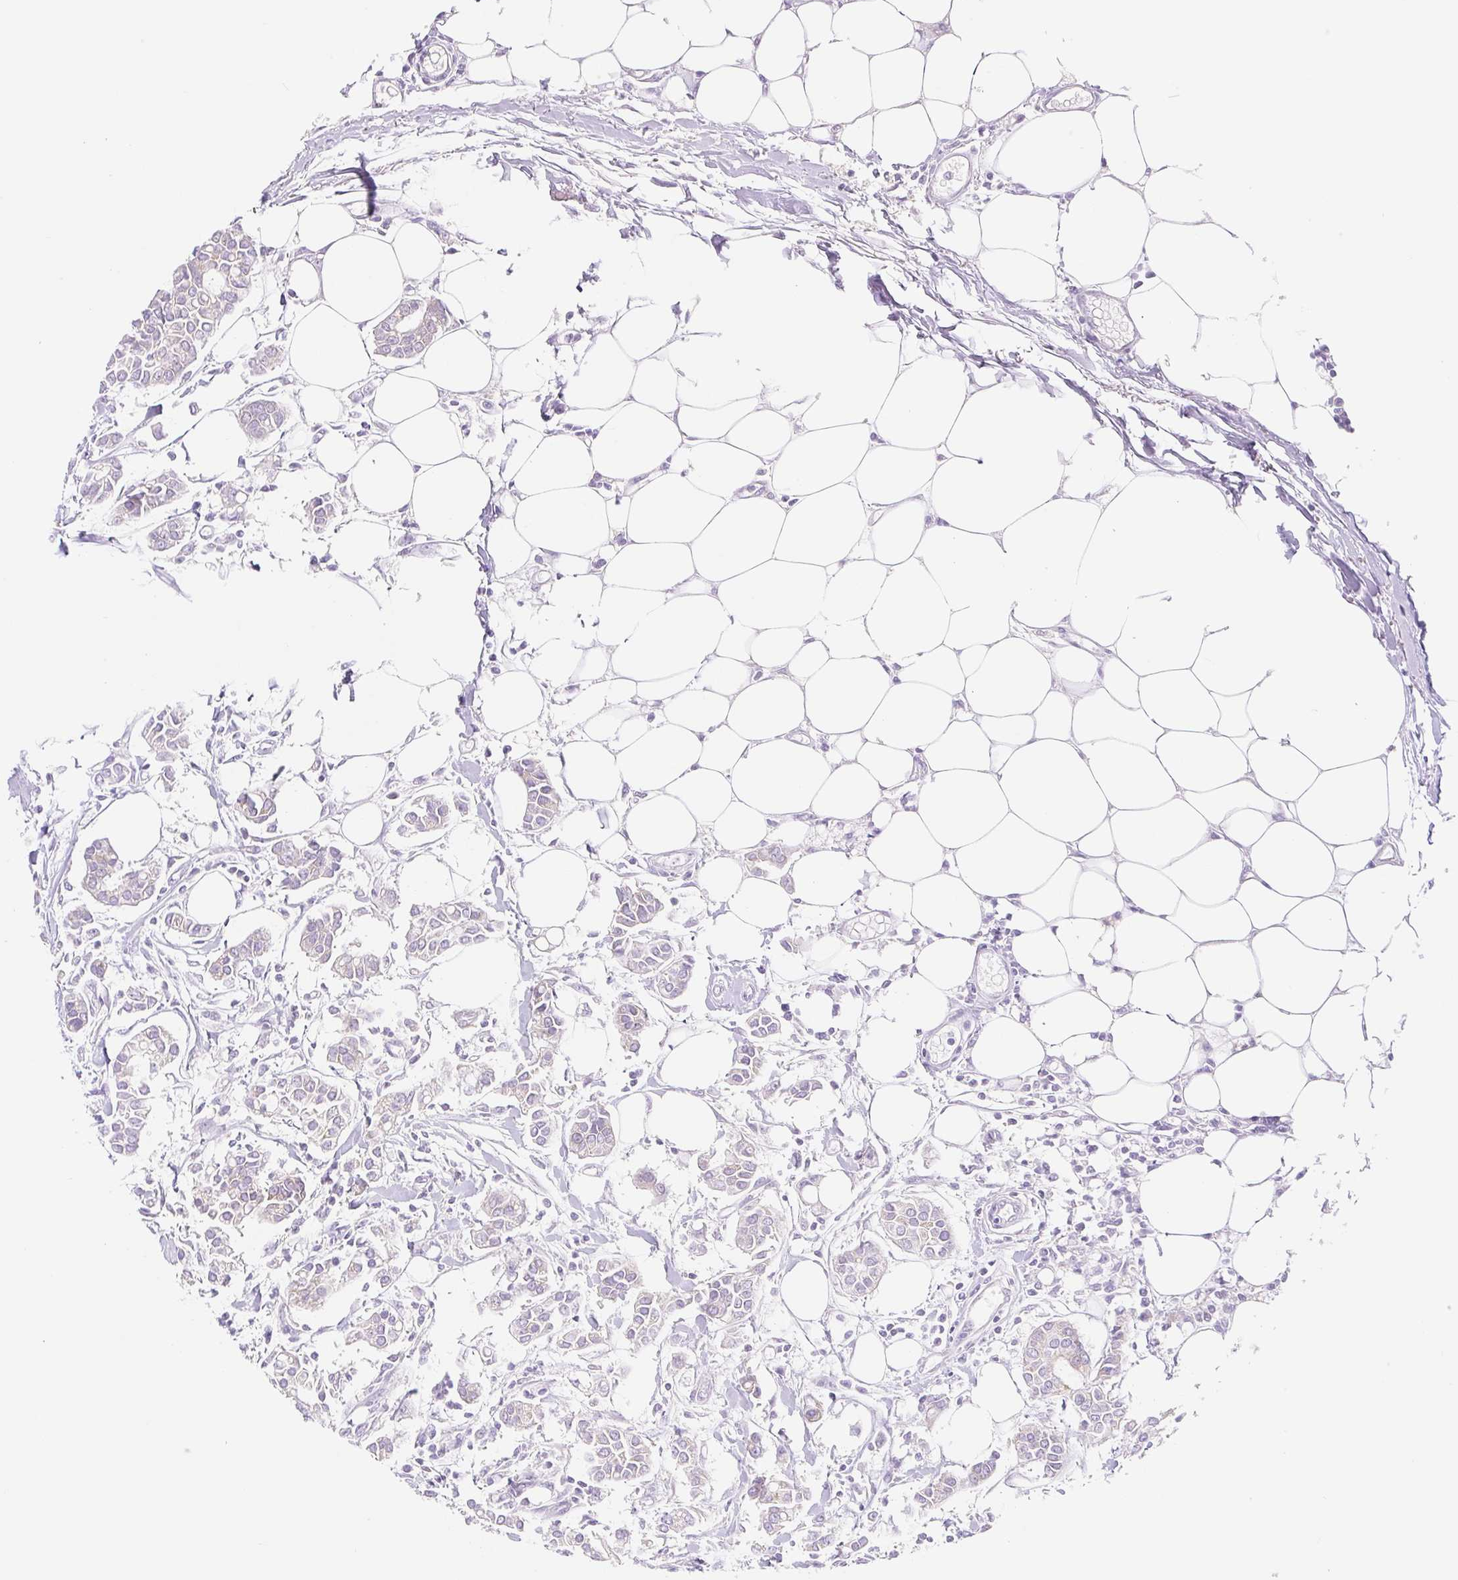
{"staining": {"intensity": "negative", "quantity": "none", "location": "none"}, "tissue": "breast cancer", "cell_type": "Tumor cells", "image_type": "cancer", "snomed": [{"axis": "morphology", "description": "Duct carcinoma"}, {"axis": "topography", "description": "Breast"}], "caption": "Immunohistochemical staining of breast cancer (infiltrating ductal carcinoma) shows no significant expression in tumor cells. (Stains: DAB (3,3'-diaminobenzidine) immunohistochemistry (IHC) with hematoxylin counter stain, Microscopy: brightfield microscopy at high magnification).", "gene": "FOCAD", "patient": {"sex": "female", "age": 84}}